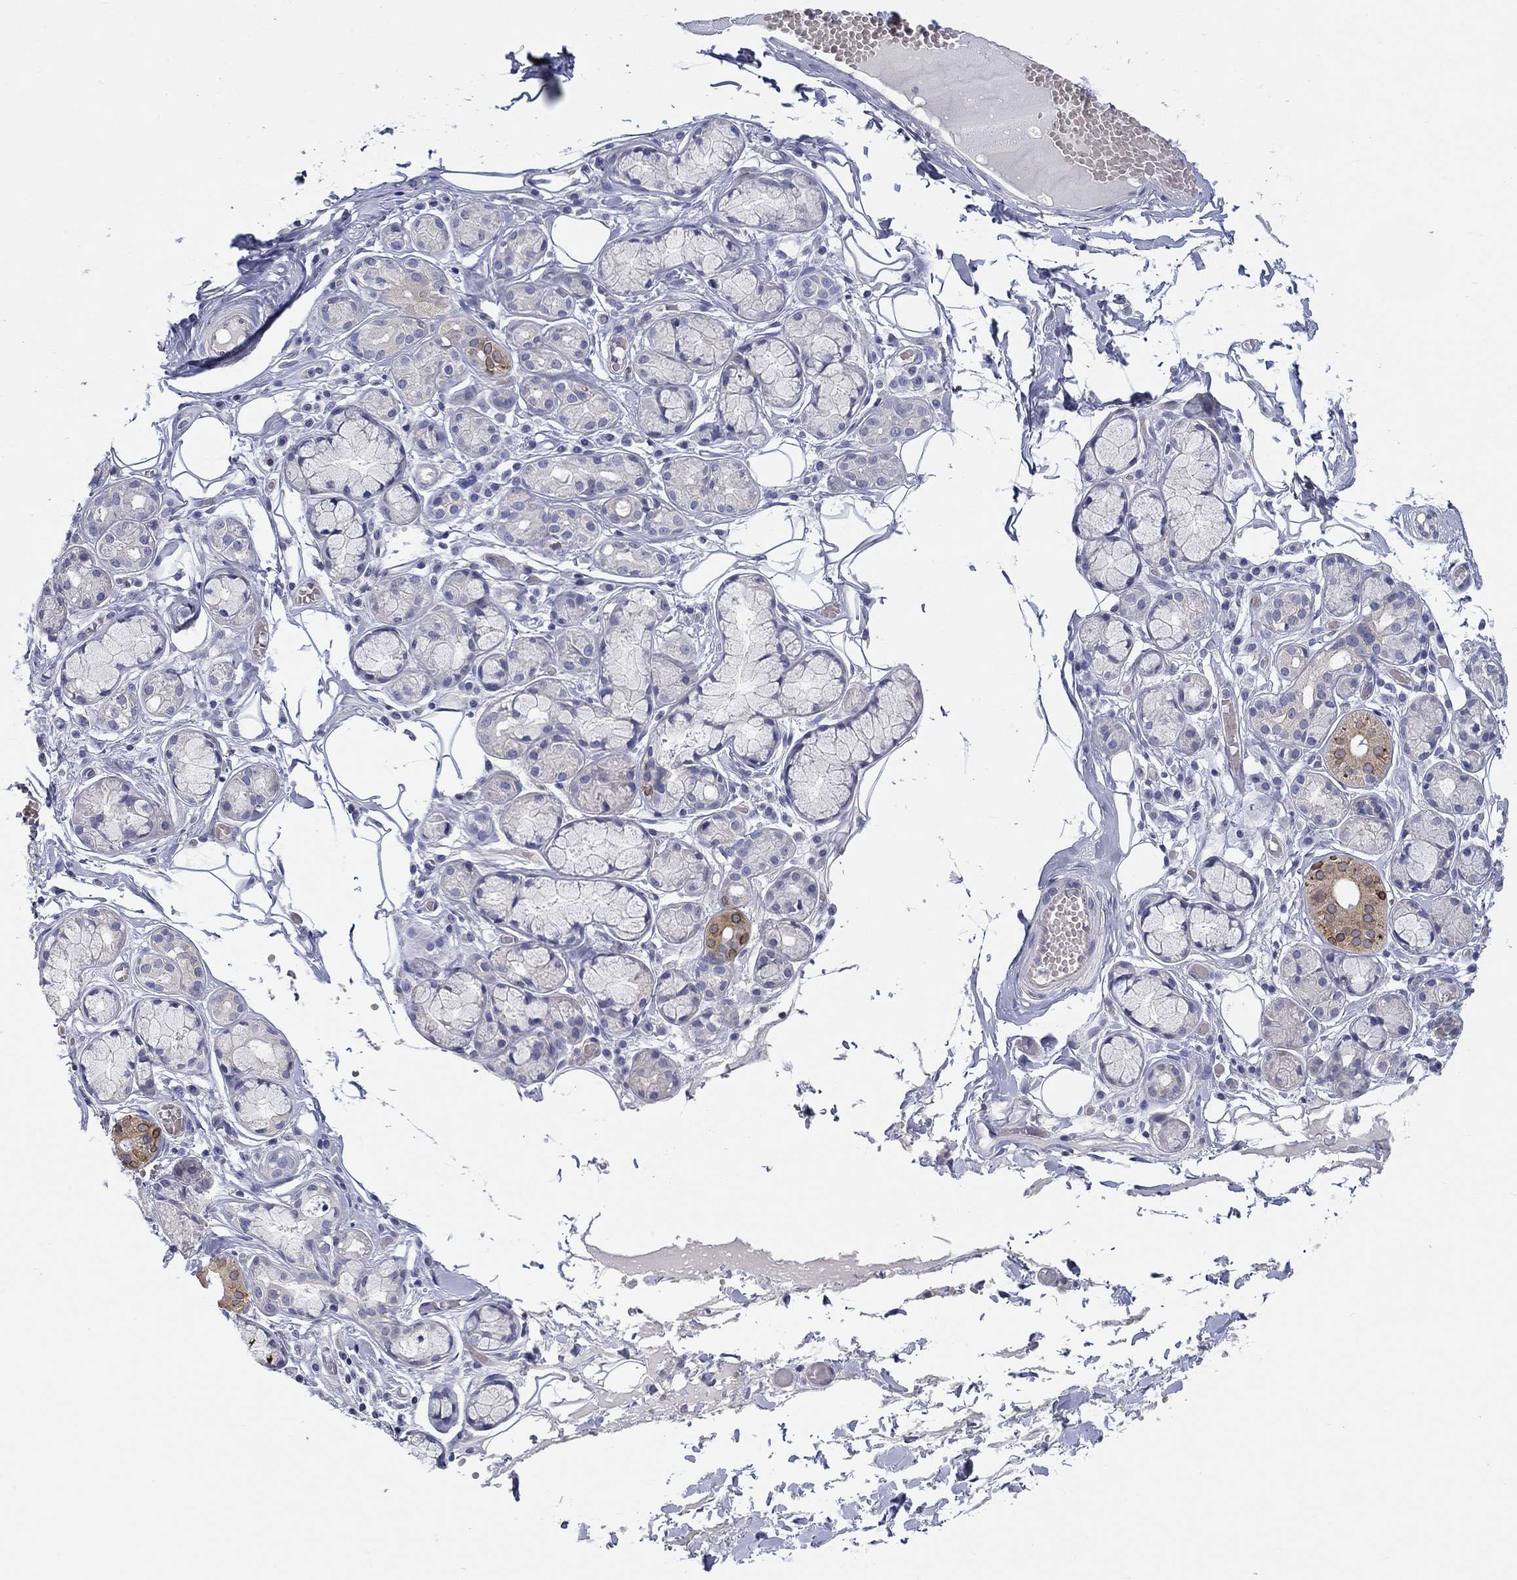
{"staining": {"intensity": "moderate", "quantity": ">75%", "location": "cytoplasmic/membranous"}, "tissue": "salivary gland", "cell_type": "Glandular cells", "image_type": "normal", "snomed": [{"axis": "morphology", "description": "Normal tissue, NOS"}, {"axis": "topography", "description": "Salivary gland"}, {"axis": "topography", "description": "Peripheral nerve tissue"}], "caption": "IHC histopathology image of normal salivary gland: salivary gland stained using IHC demonstrates medium levels of moderate protein expression localized specifically in the cytoplasmic/membranous of glandular cells, appearing as a cytoplasmic/membranous brown color.", "gene": "ERMP1", "patient": {"sex": "male", "age": 71}}